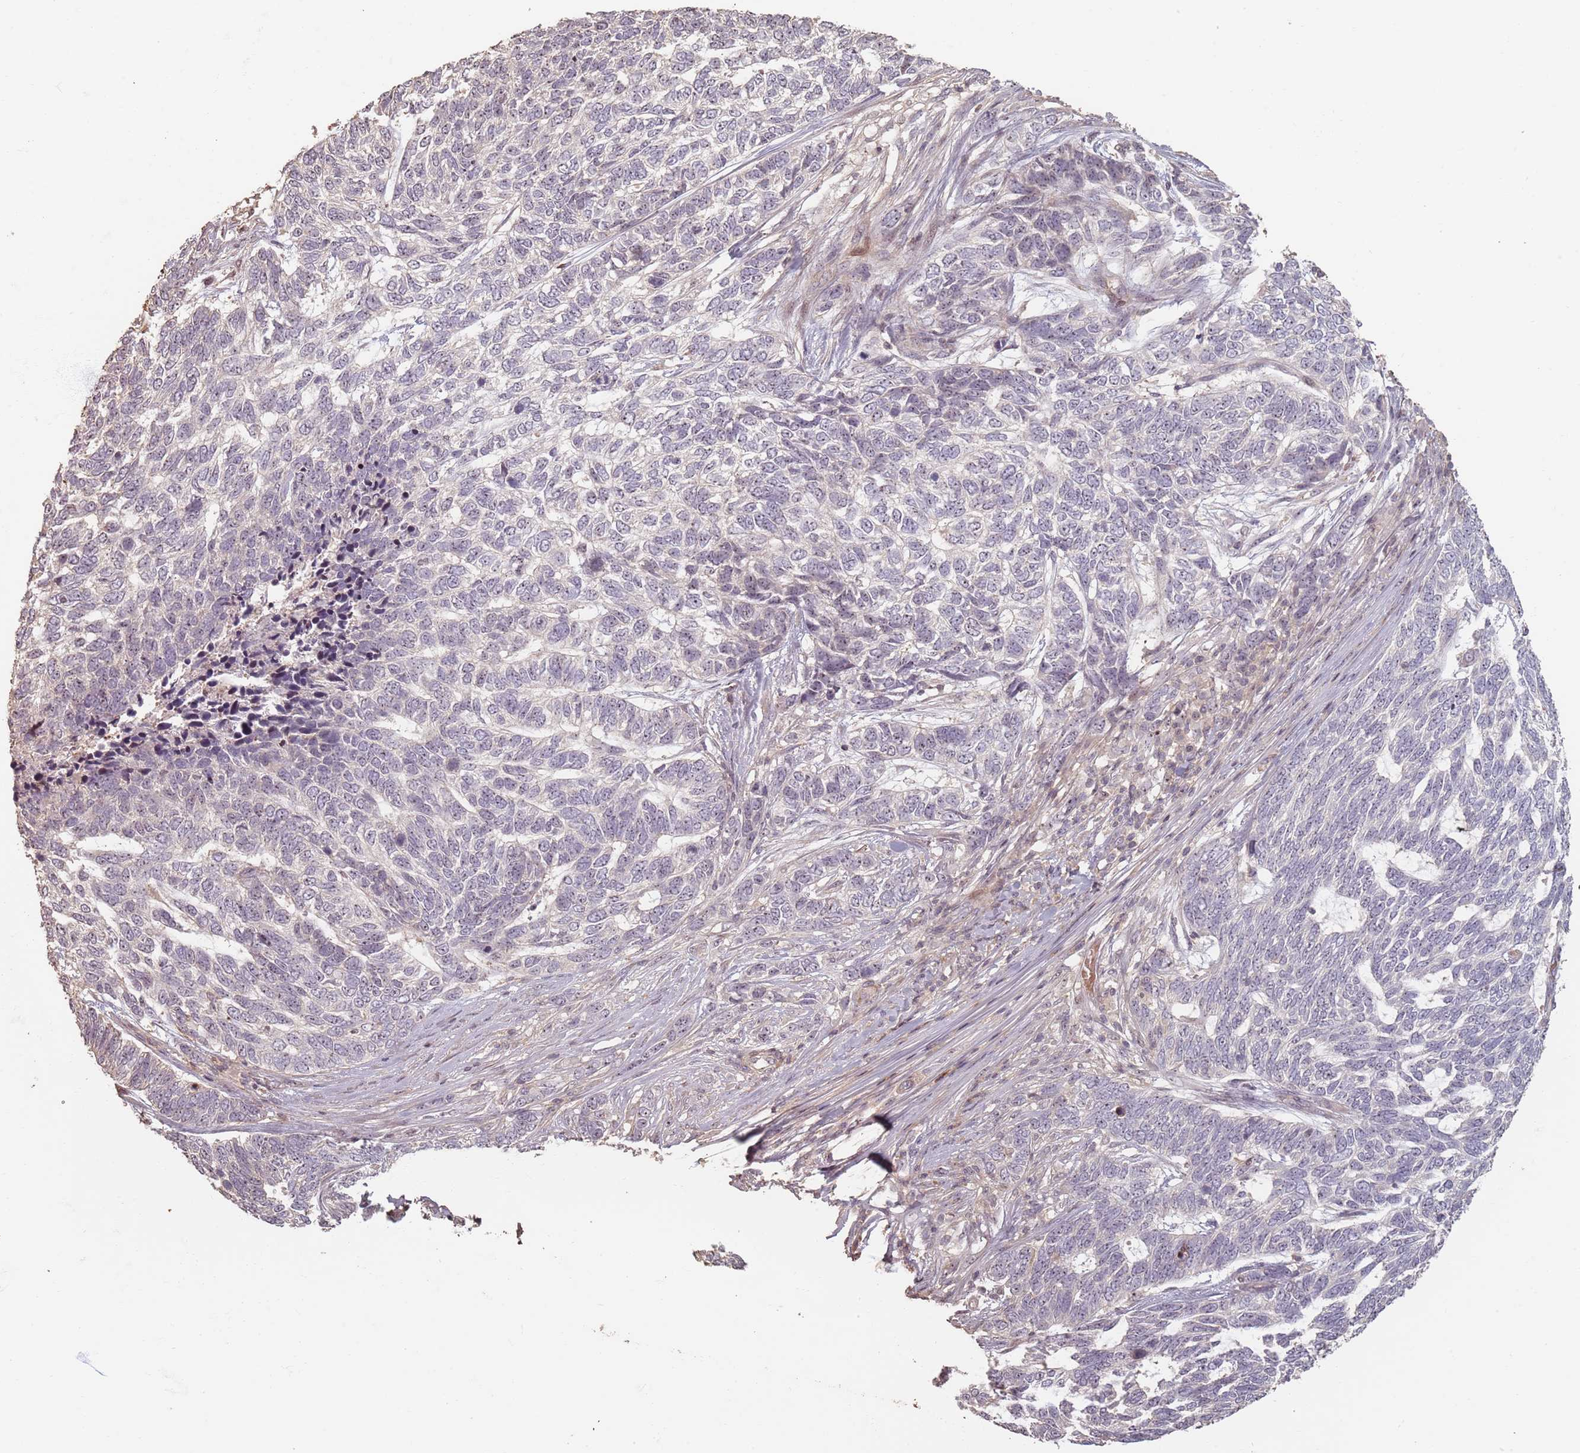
{"staining": {"intensity": "negative", "quantity": "none", "location": "none"}, "tissue": "skin cancer", "cell_type": "Tumor cells", "image_type": "cancer", "snomed": [{"axis": "morphology", "description": "Basal cell carcinoma"}, {"axis": "topography", "description": "Skin"}], "caption": "A histopathology image of human skin cancer is negative for staining in tumor cells.", "gene": "ADTRP", "patient": {"sex": "female", "age": 65}}